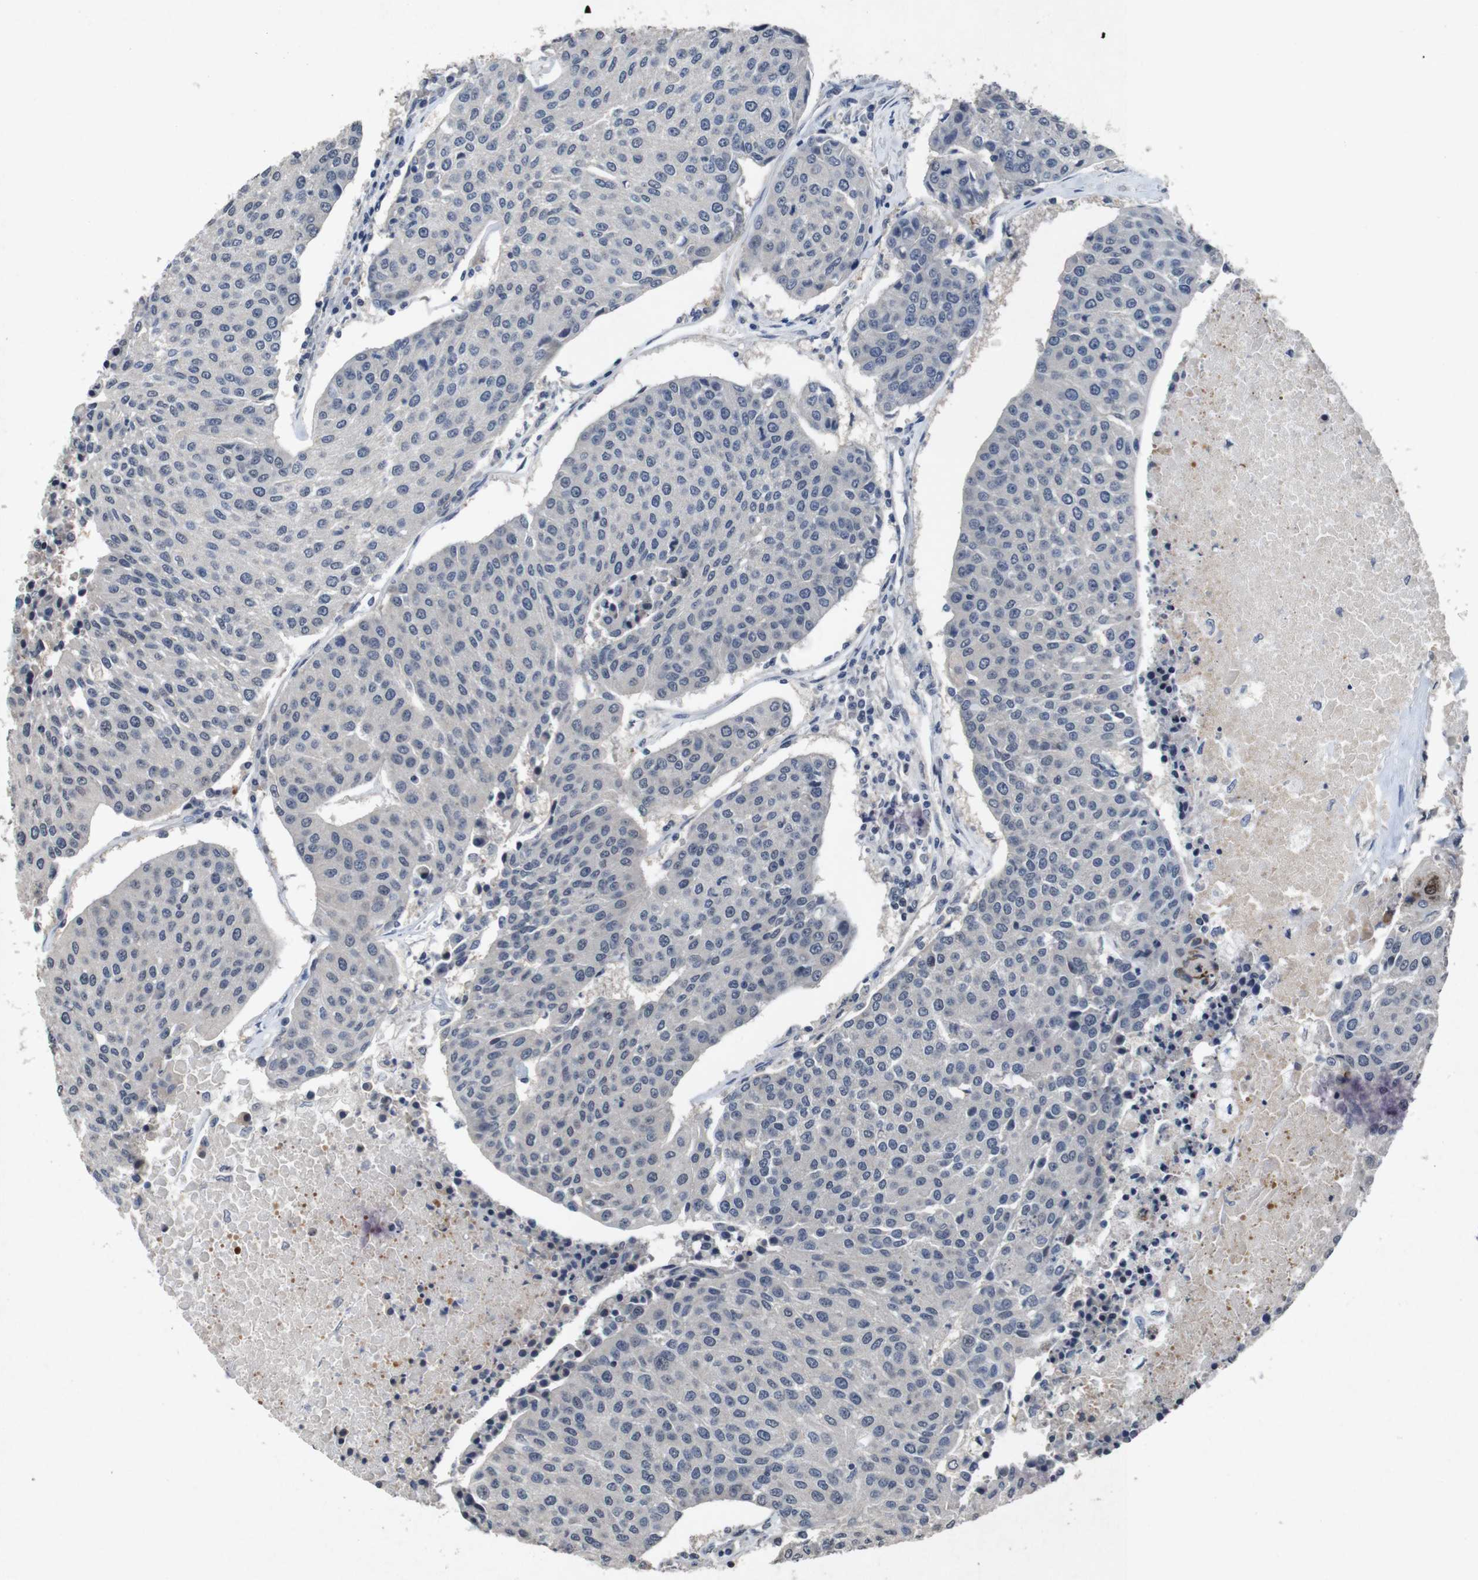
{"staining": {"intensity": "negative", "quantity": "none", "location": "none"}, "tissue": "urothelial cancer", "cell_type": "Tumor cells", "image_type": "cancer", "snomed": [{"axis": "morphology", "description": "Urothelial carcinoma, High grade"}, {"axis": "topography", "description": "Urinary bladder"}], "caption": "Tumor cells show no significant staining in urothelial carcinoma (high-grade).", "gene": "AKT3", "patient": {"sex": "female", "age": 85}}